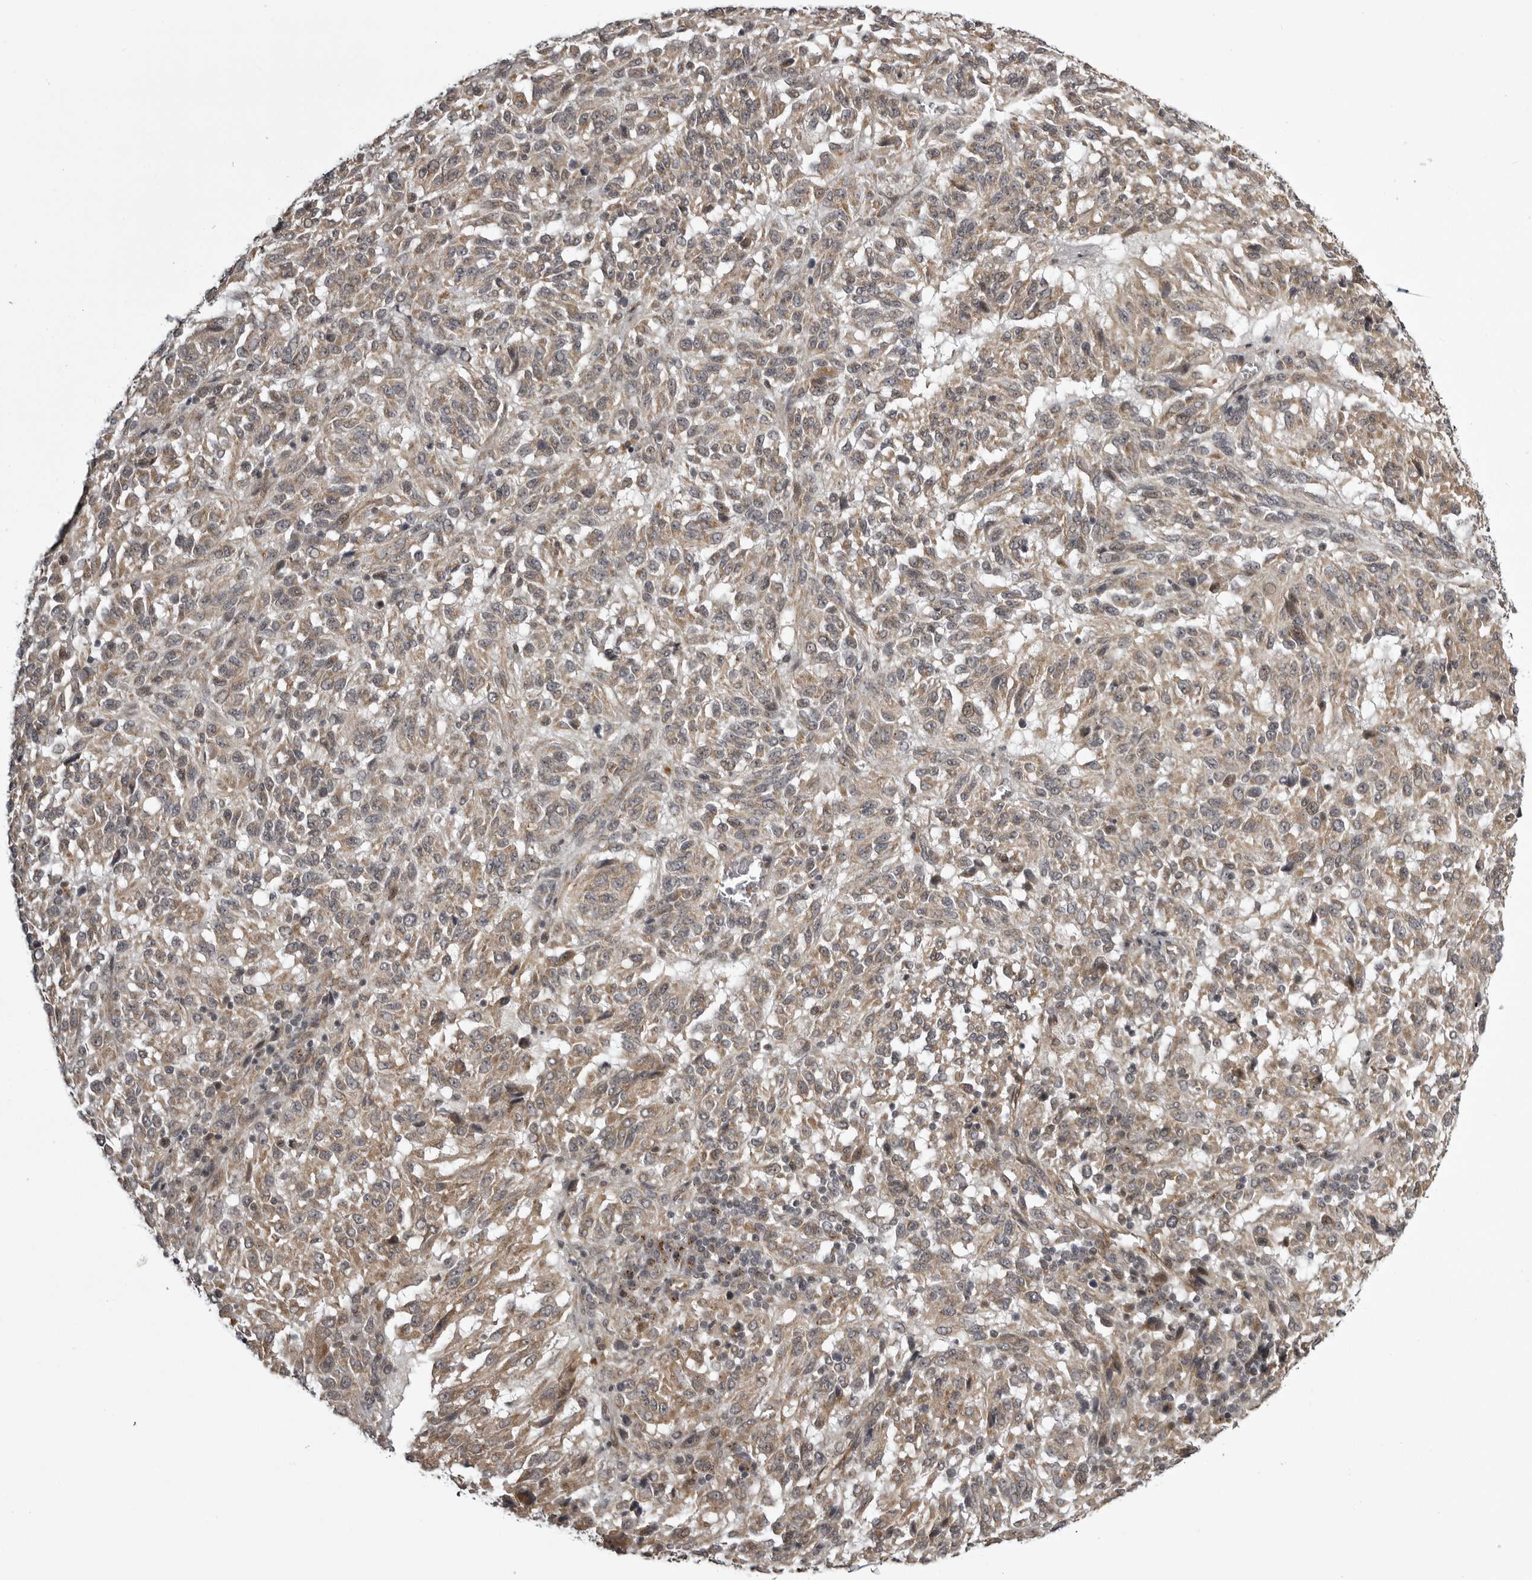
{"staining": {"intensity": "moderate", "quantity": ">75%", "location": "cytoplasmic/membranous"}, "tissue": "melanoma", "cell_type": "Tumor cells", "image_type": "cancer", "snomed": [{"axis": "morphology", "description": "Malignant melanoma, Metastatic site"}, {"axis": "topography", "description": "Lung"}], "caption": "This is an image of immunohistochemistry staining of malignant melanoma (metastatic site), which shows moderate expression in the cytoplasmic/membranous of tumor cells.", "gene": "SNX16", "patient": {"sex": "male", "age": 64}}